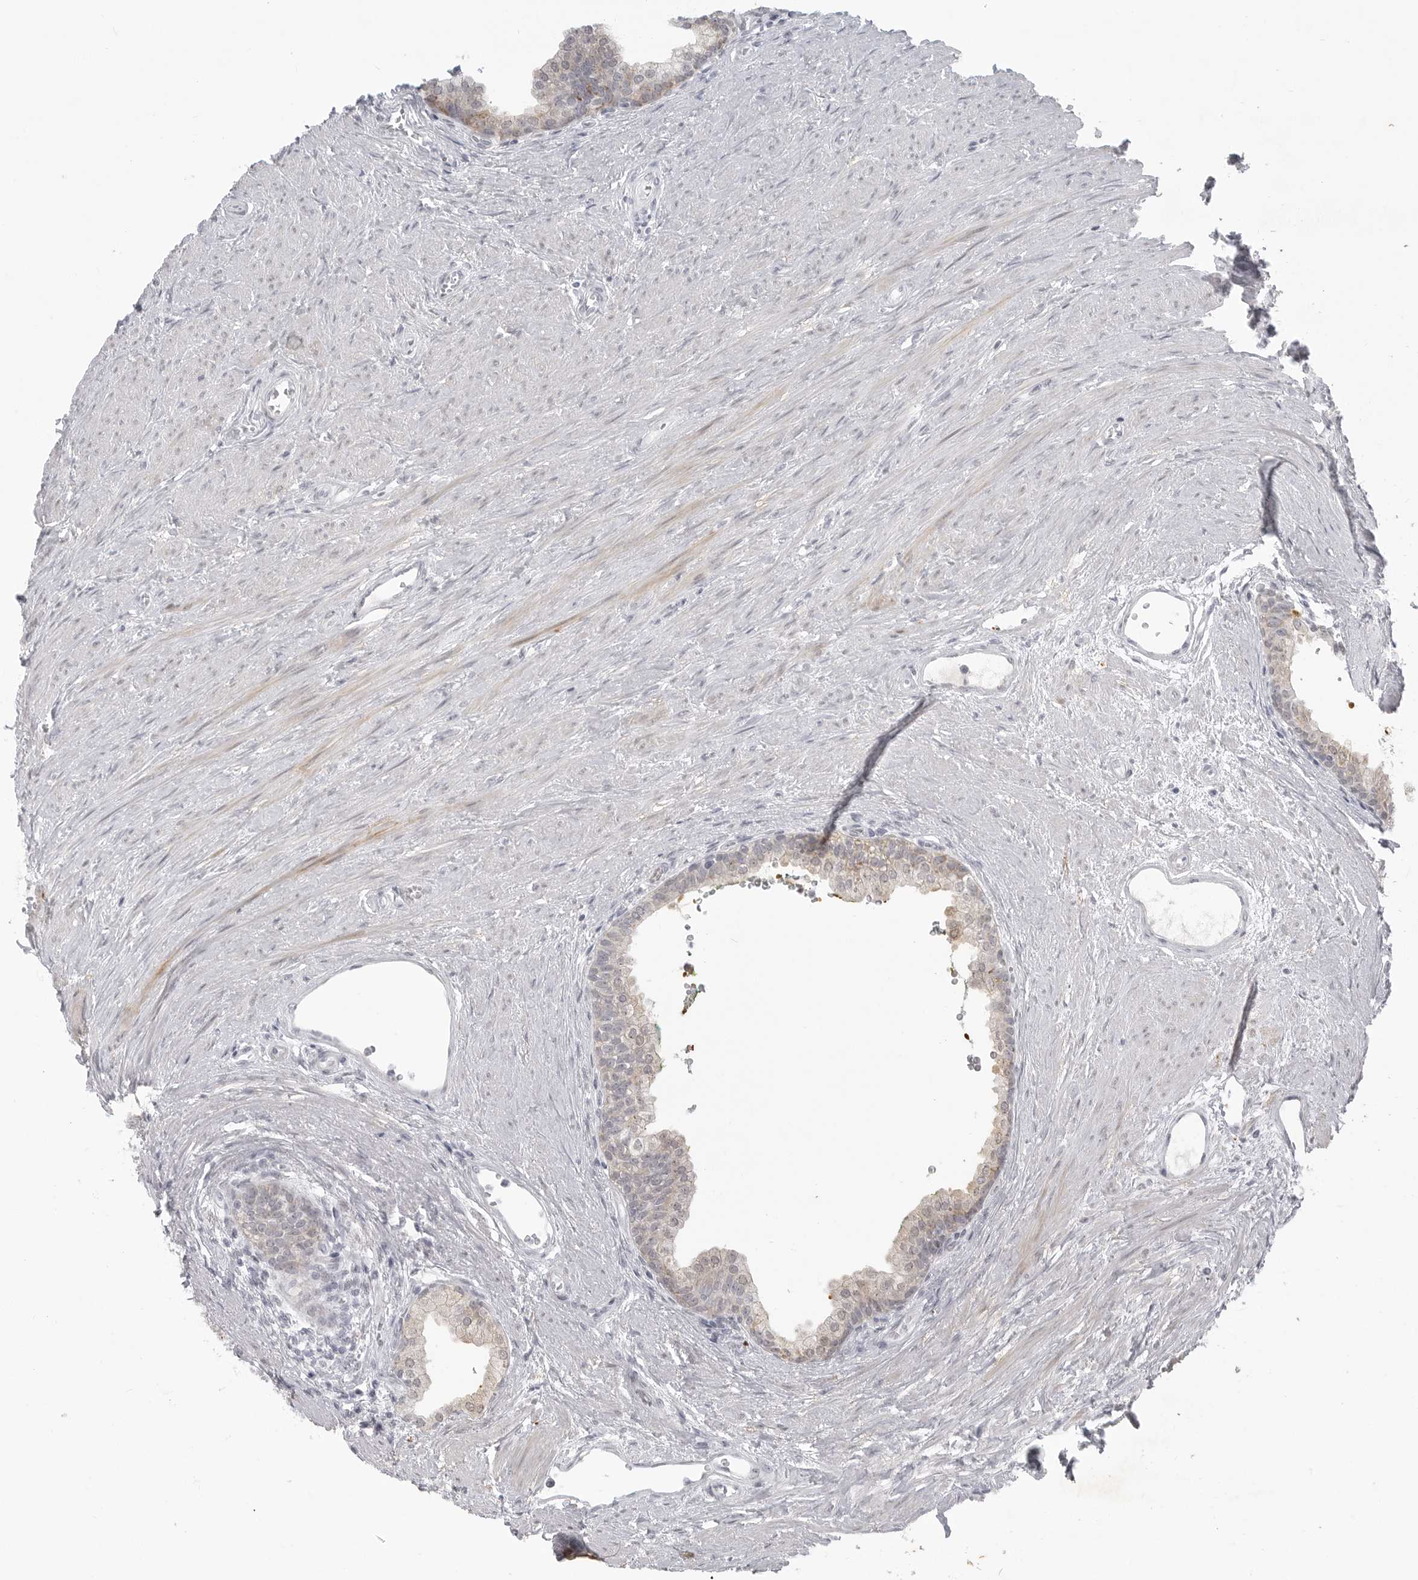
{"staining": {"intensity": "weak", "quantity": "<25%", "location": "cytoplasmic/membranous"}, "tissue": "prostate cancer", "cell_type": "Tumor cells", "image_type": "cancer", "snomed": [{"axis": "morphology", "description": "Adenocarcinoma, Low grade"}, {"axis": "topography", "description": "Prostate"}], "caption": "High magnification brightfield microscopy of prostate cancer (low-grade adenocarcinoma) stained with DAB (3,3'-diaminobenzidine) (brown) and counterstained with hematoxylin (blue): tumor cells show no significant positivity.", "gene": "TCTN3", "patient": {"sex": "male", "age": 60}}